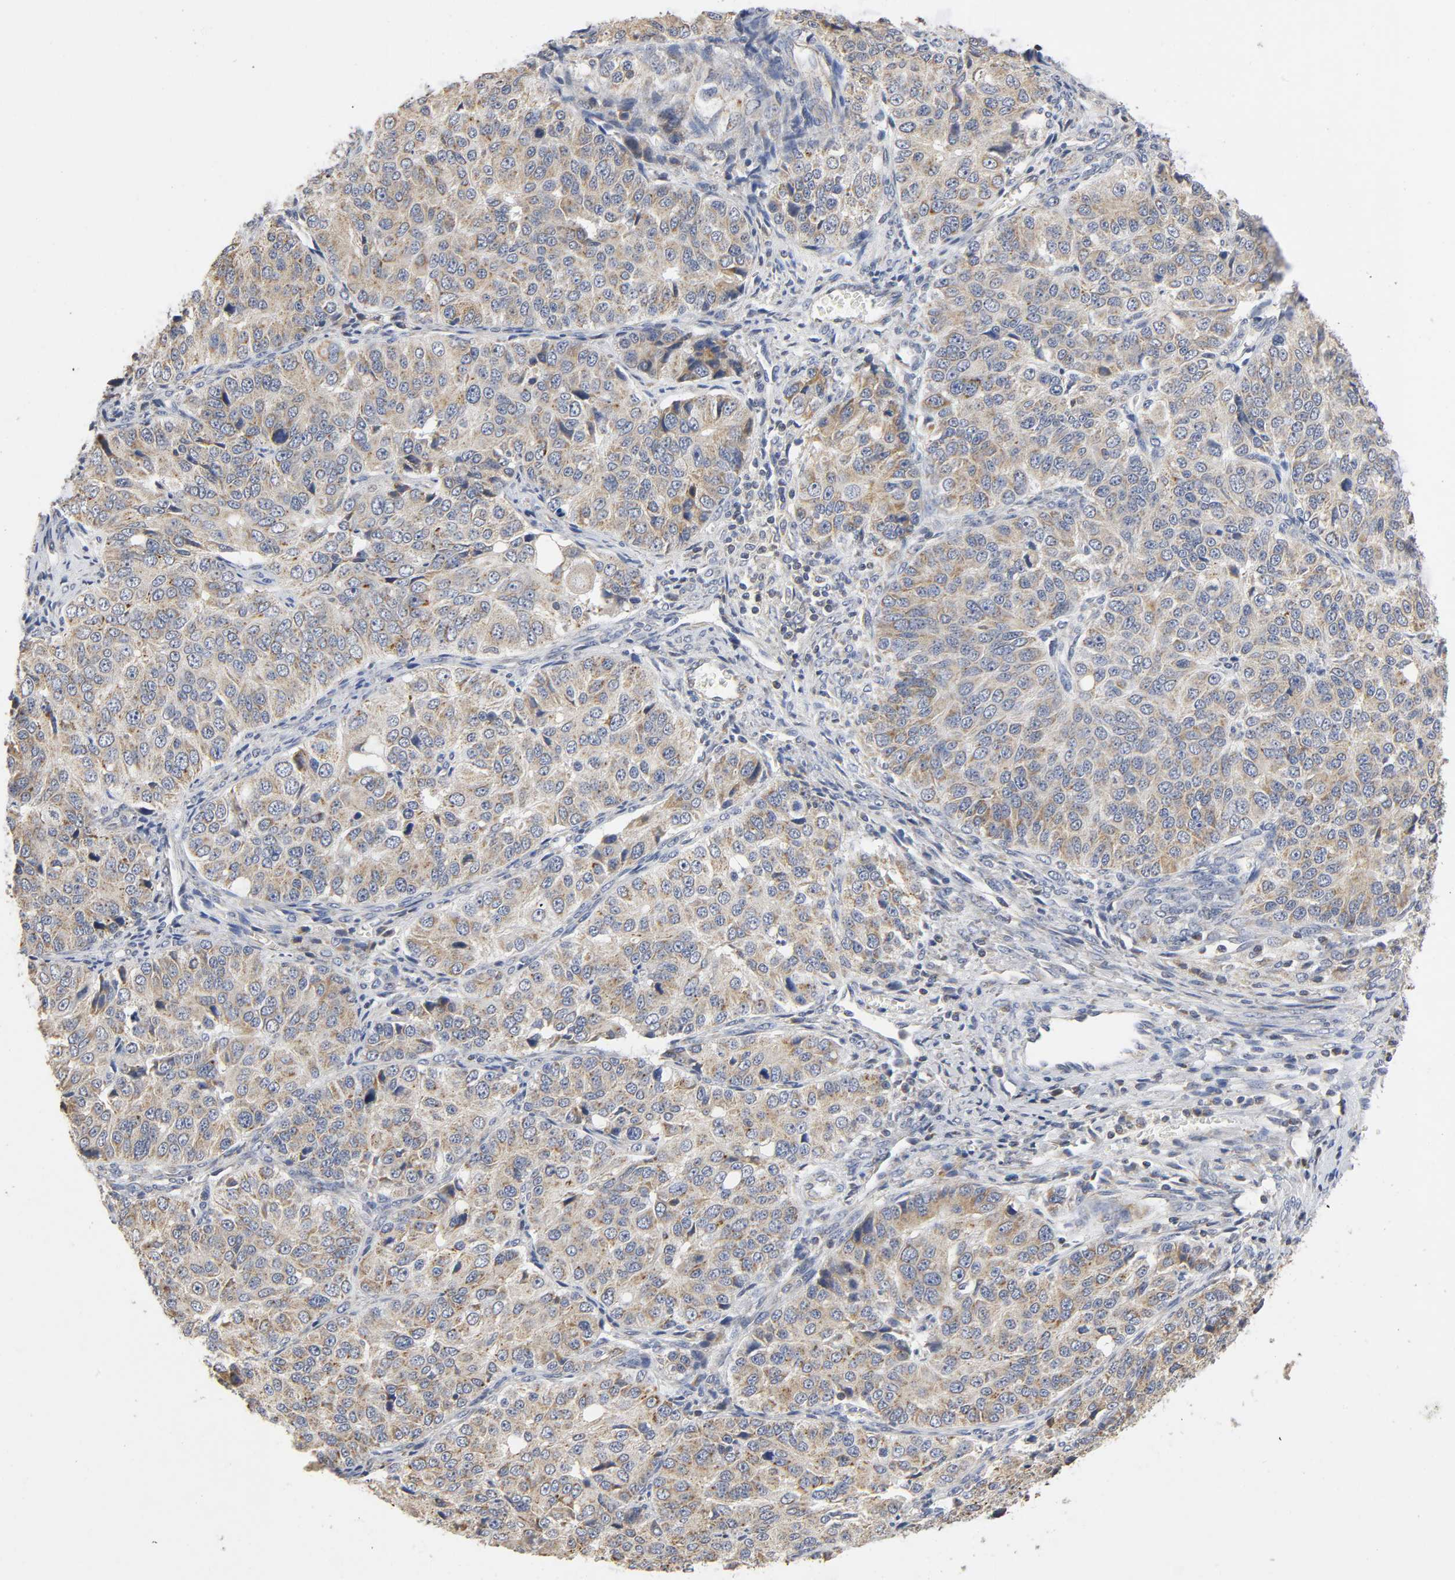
{"staining": {"intensity": "moderate", "quantity": ">75%", "location": "cytoplasmic/membranous"}, "tissue": "ovarian cancer", "cell_type": "Tumor cells", "image_type": "cancer", "snomed": [{"axis": "morphology", "description": "Carcinoma, endometroid"}, {"axis": "topography", "description": "Ovary"}], "caption": "Endometroid carcinoma (ovarian) stained for a protein (brown) shows moderate cytoplasmic/membranous positive positivity in about >75% of tumor cells.", "gene": "SYT16", "patient": {"sex": "female", "age": 51}}